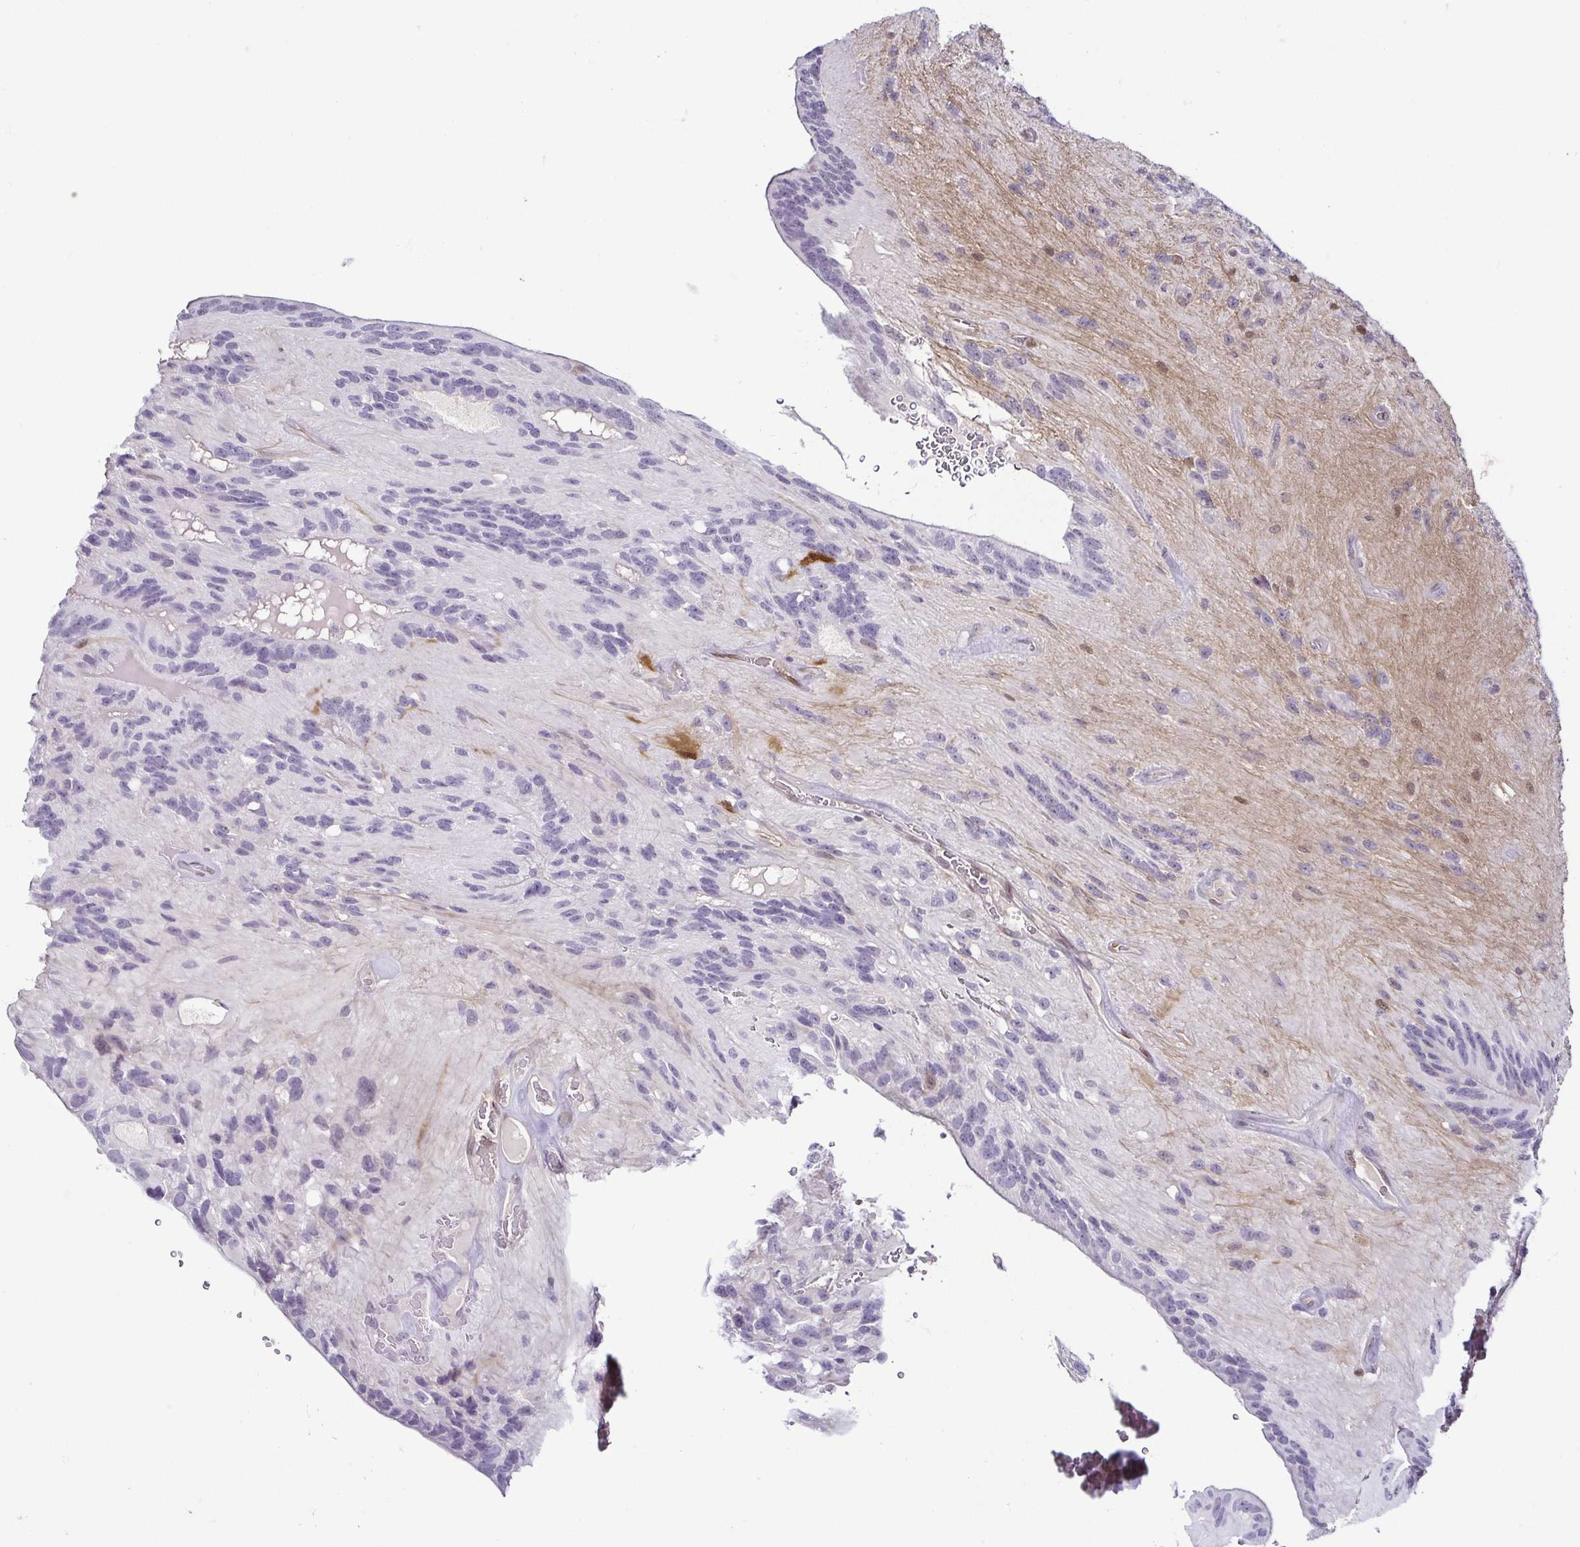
{"staining": {"intensity": "negative", "quantity": "none", "location": "none"}, "tissue": "glioma", "cell_type": "Tumor cells", "image_type": "cancer", "snomed": [{"axis": "morphology", "description": "Glioma, malignant, Low grade"}, {"axis": "topography", "description": "Brain"}], "caption": "A high-resolution photomicrograph shows immunohistochemistry staining of low-grade glioma (malignant), which demonstrates no significant staining in tumor cells.", "gene": "HOPX", "patient": {"sex": "male", "age": 31}}